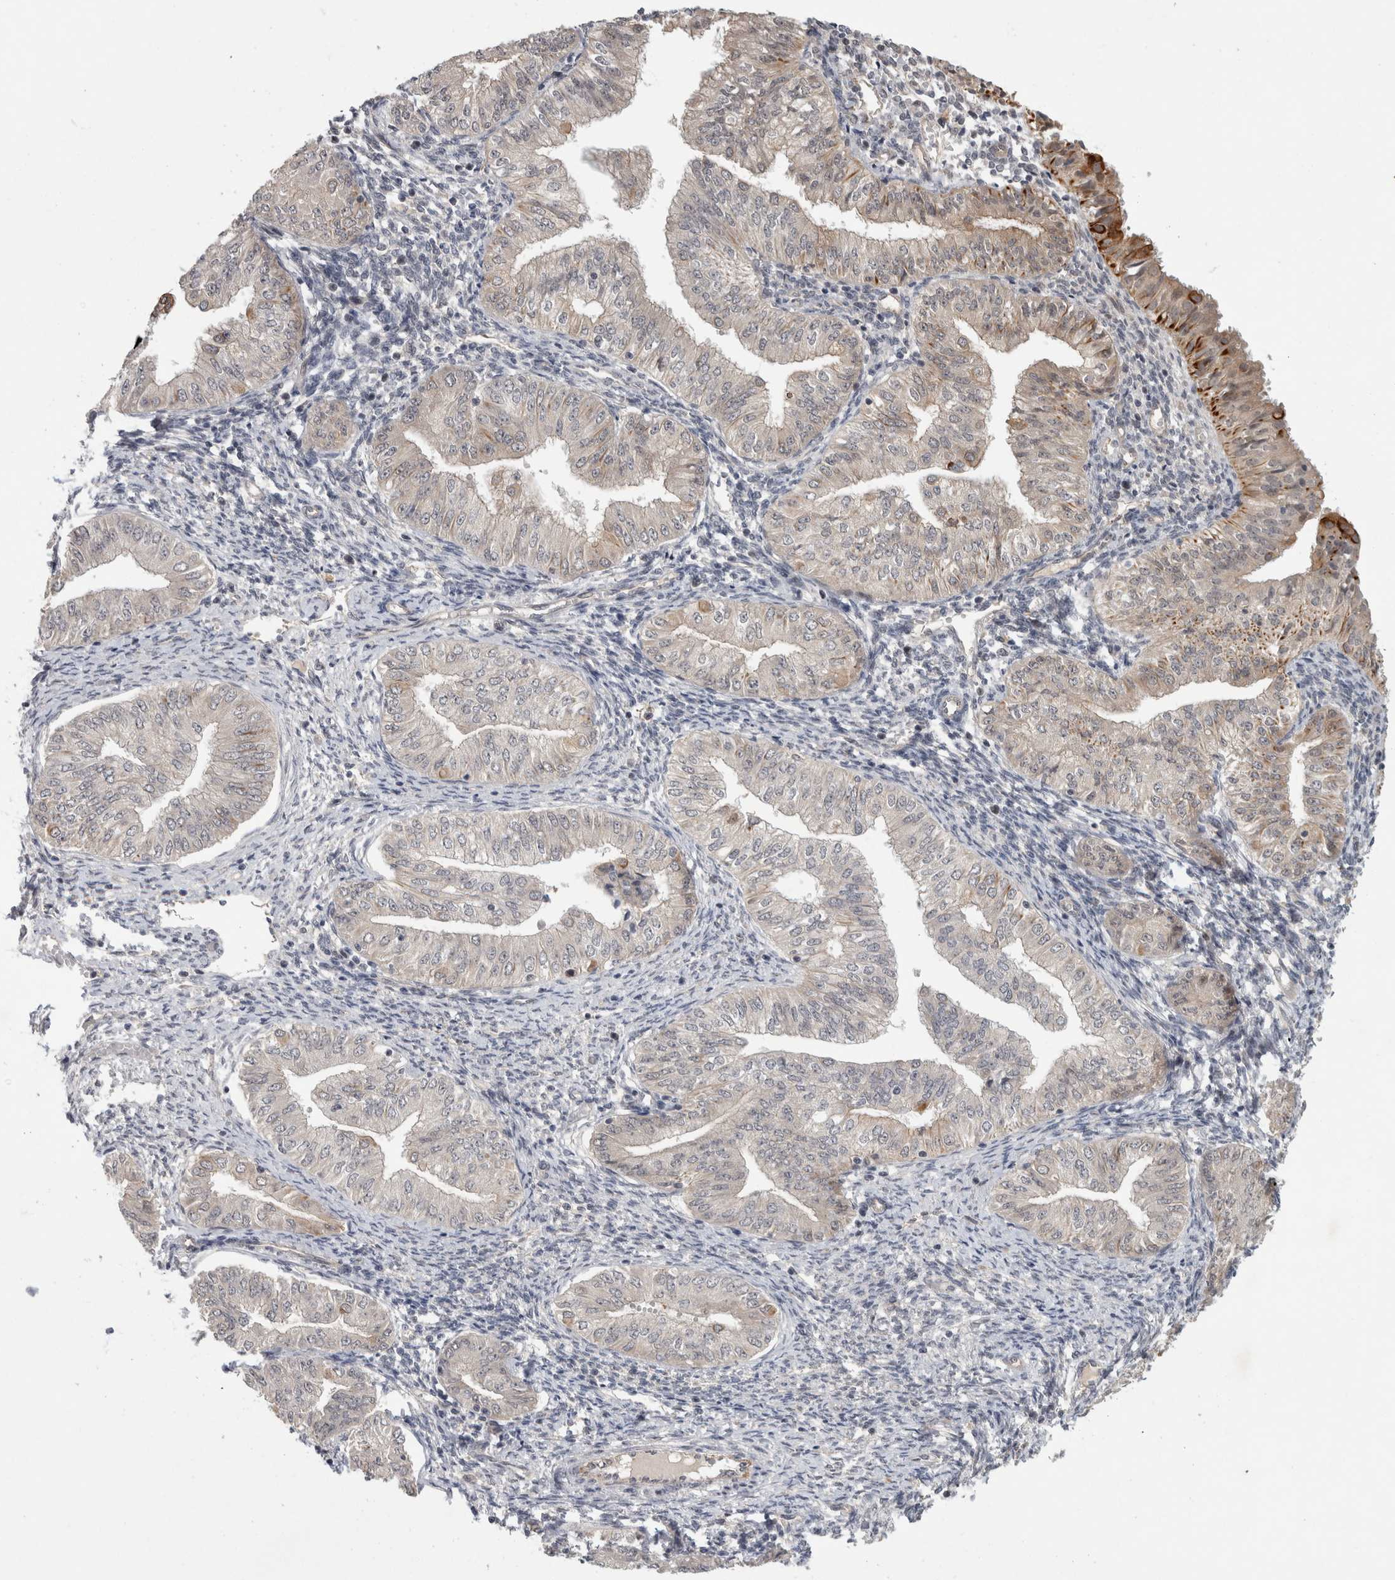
{"staining": {"intensity": "moderate", "quantity": "<25%", "location": "cytoplasmic/membranous"}, "tissue": "endometrial cancer", "cell_type": "Tumor cells", "image_type": "cancer", "snomed": [{"axis": "morphology", "description": "Normal tissue, NOS"}, {"axis": "morphology", "description": "Adenocarcinoma, NOS"}, {"axis": "topography", "description": "Endometrium"}], "caption": "Immunohistochemistry (DAB) staining of endometrial cancer demonstrates moderate cytoplasmic/membranous protein expression in approximately <25% of tumor cells.", "gene": "CRISPLD1", "patient": {"sex": "female", "age": 53}}